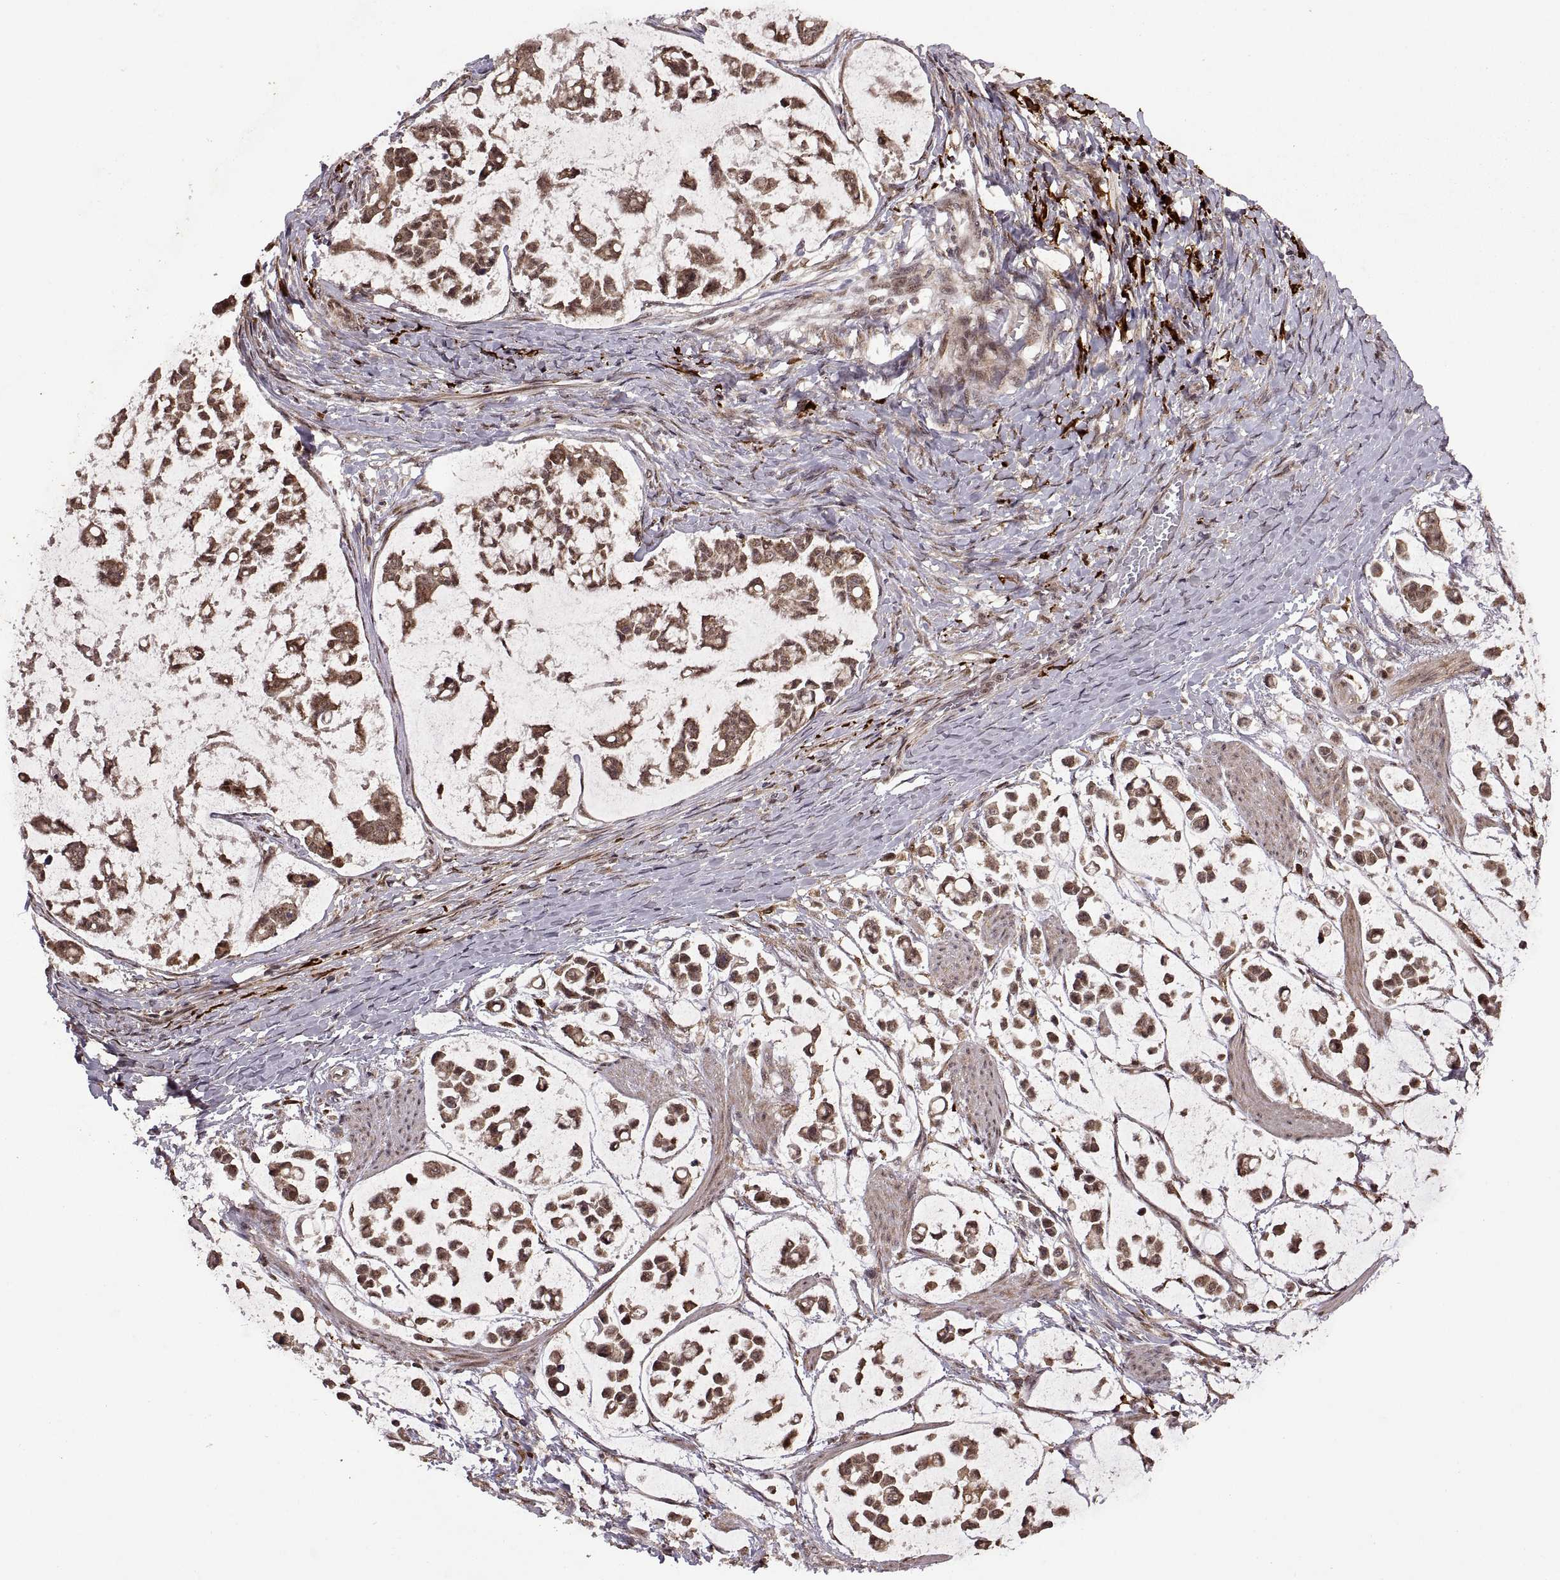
{"staining": {"intensity": "moderate", "quantity": ">75%", "location": "cytoplasmic/membranous"}, "tissue": "stomach cancer", "cell_type": "Tumor cells", "image_type": "cancer", "snomed": [{"axis": "morphology", "description": "Adenocarcinoma, NOS"}, {"axis": "topography", "description": "Stomach"}], "caption": "Stomach cancer (adenocarcinoma) was stained to show a protein in brown. There is medium levels of moderate cytoplasmic/membranous staining in approximately >75% of tumor cells. (brown staining indicates protein expression, while blue staining denotes nuclei).", "gene": "PTOV1", "patient": {"sex": "male", "age": 82}}